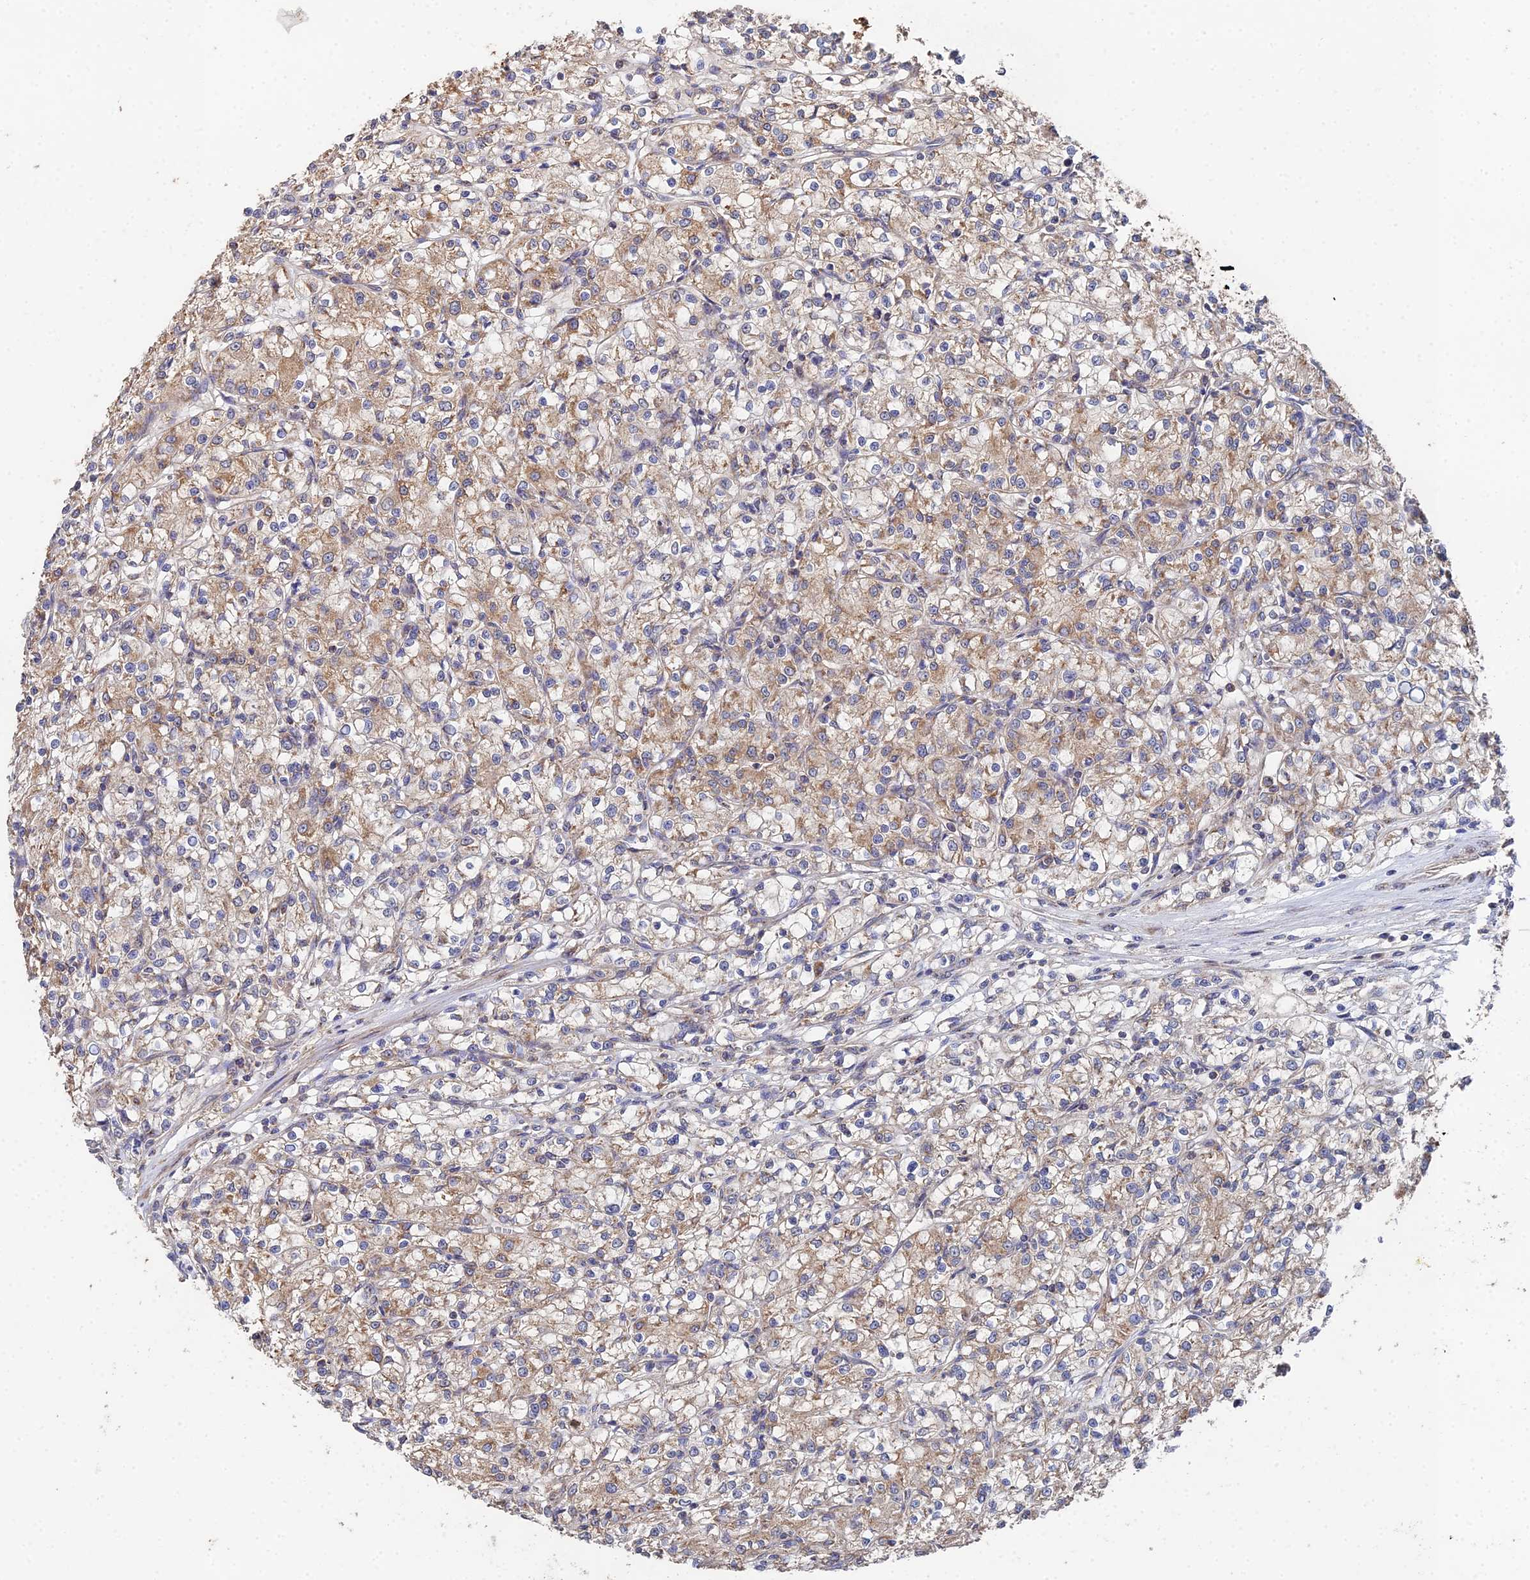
{"staining": {"intensity": "moderate", "quantity": "25%-75%", "location": "cytoplasmic/membranous"}, "tissue": "renal cancer", "cell_type": "Tumor cells", "image_type": "cancer", "snomed": [{"axis": "morphology", "description": "Adenocarcinoma, NOS"}, {"axis": "topography", "description": "Kidney"}], "caption": "Moderate cytoplasmic/membranous staining is seen in approximately 25%-75% of tumor cells in renal cancer (adenocarcinoma). The staining is performed using DAB (3,3'-diaminobenzidine) brown chromogen to label protein expression. The nuclei are counter-stained blue using hematoxylin.", "gene": "SPANXN4", "patient": {"sex": "female", "age": 59}}